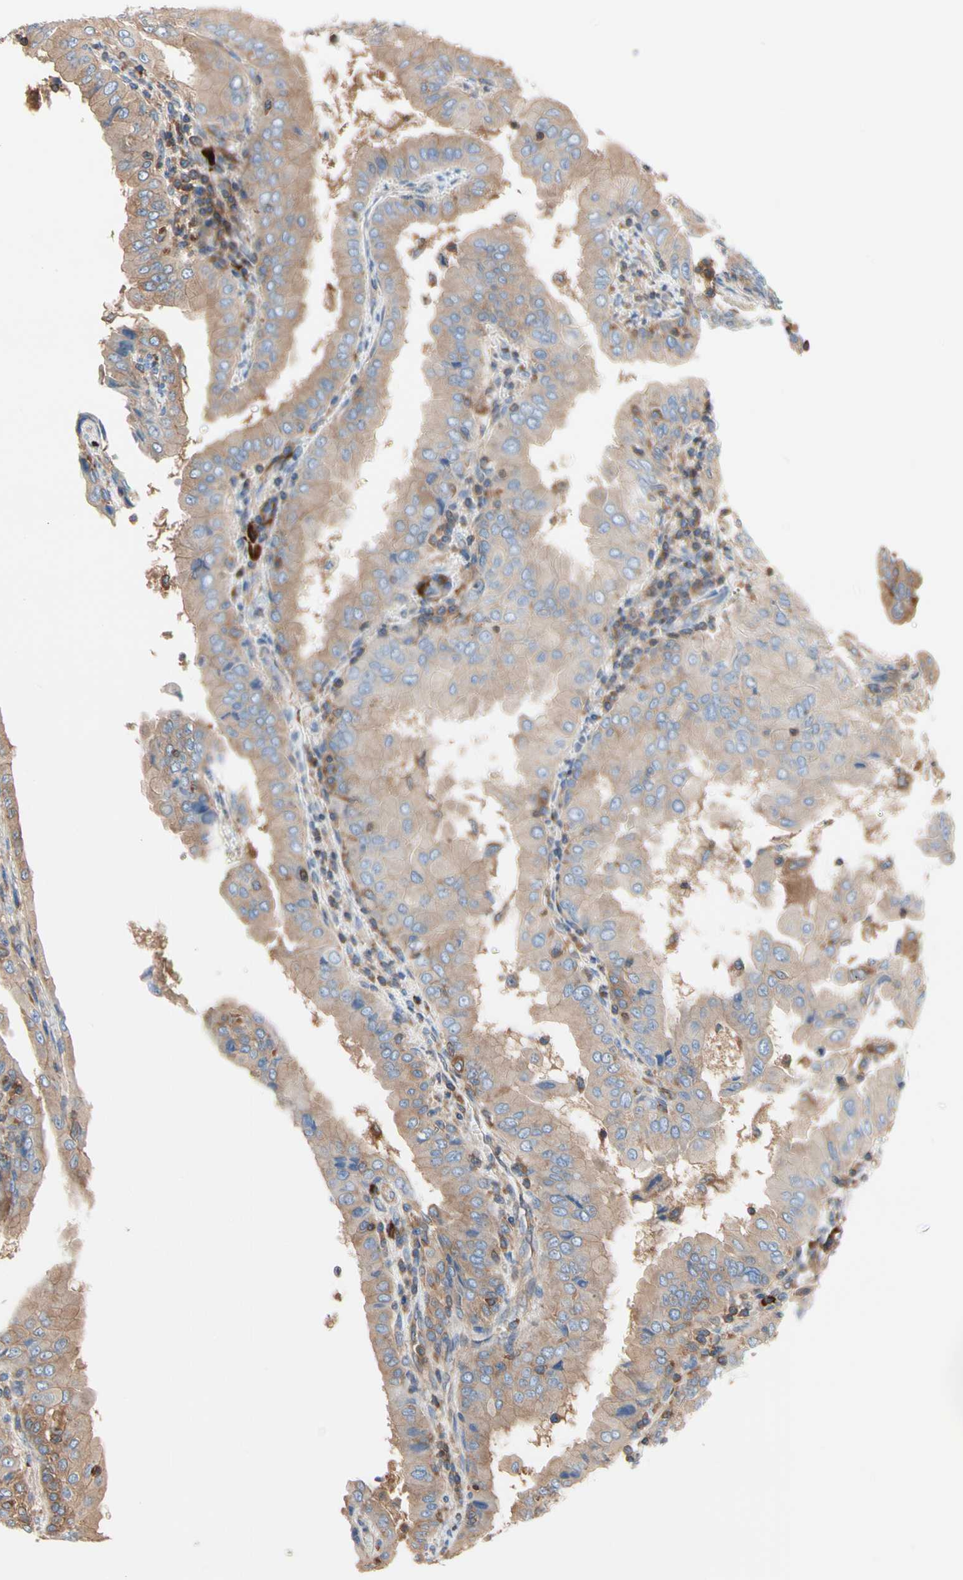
{"staining": {"intensity": "moderate", "quantity": ">75%", "location": "cytoplasmic/membranous"}, "tissue": "thyroid cancer", "cell_type": "Tumor cells", "image_type": "cancer", "snomed": [{"axis": "morphology", "description": "Papillary adenocarcinoma, NOS"}, {"axis": "topography", "description": "Thyroid gland"}], "caption": "Approximately >75% of tumor cells in thyroid cancer (papillary adenocarcinoma) exhibit moderate cytoplasmic/membranous protein expression as visualized by brown immunohistochemical staining.", "gene": "ROCK1", "patient": {"sex": "male", "age": 33}}